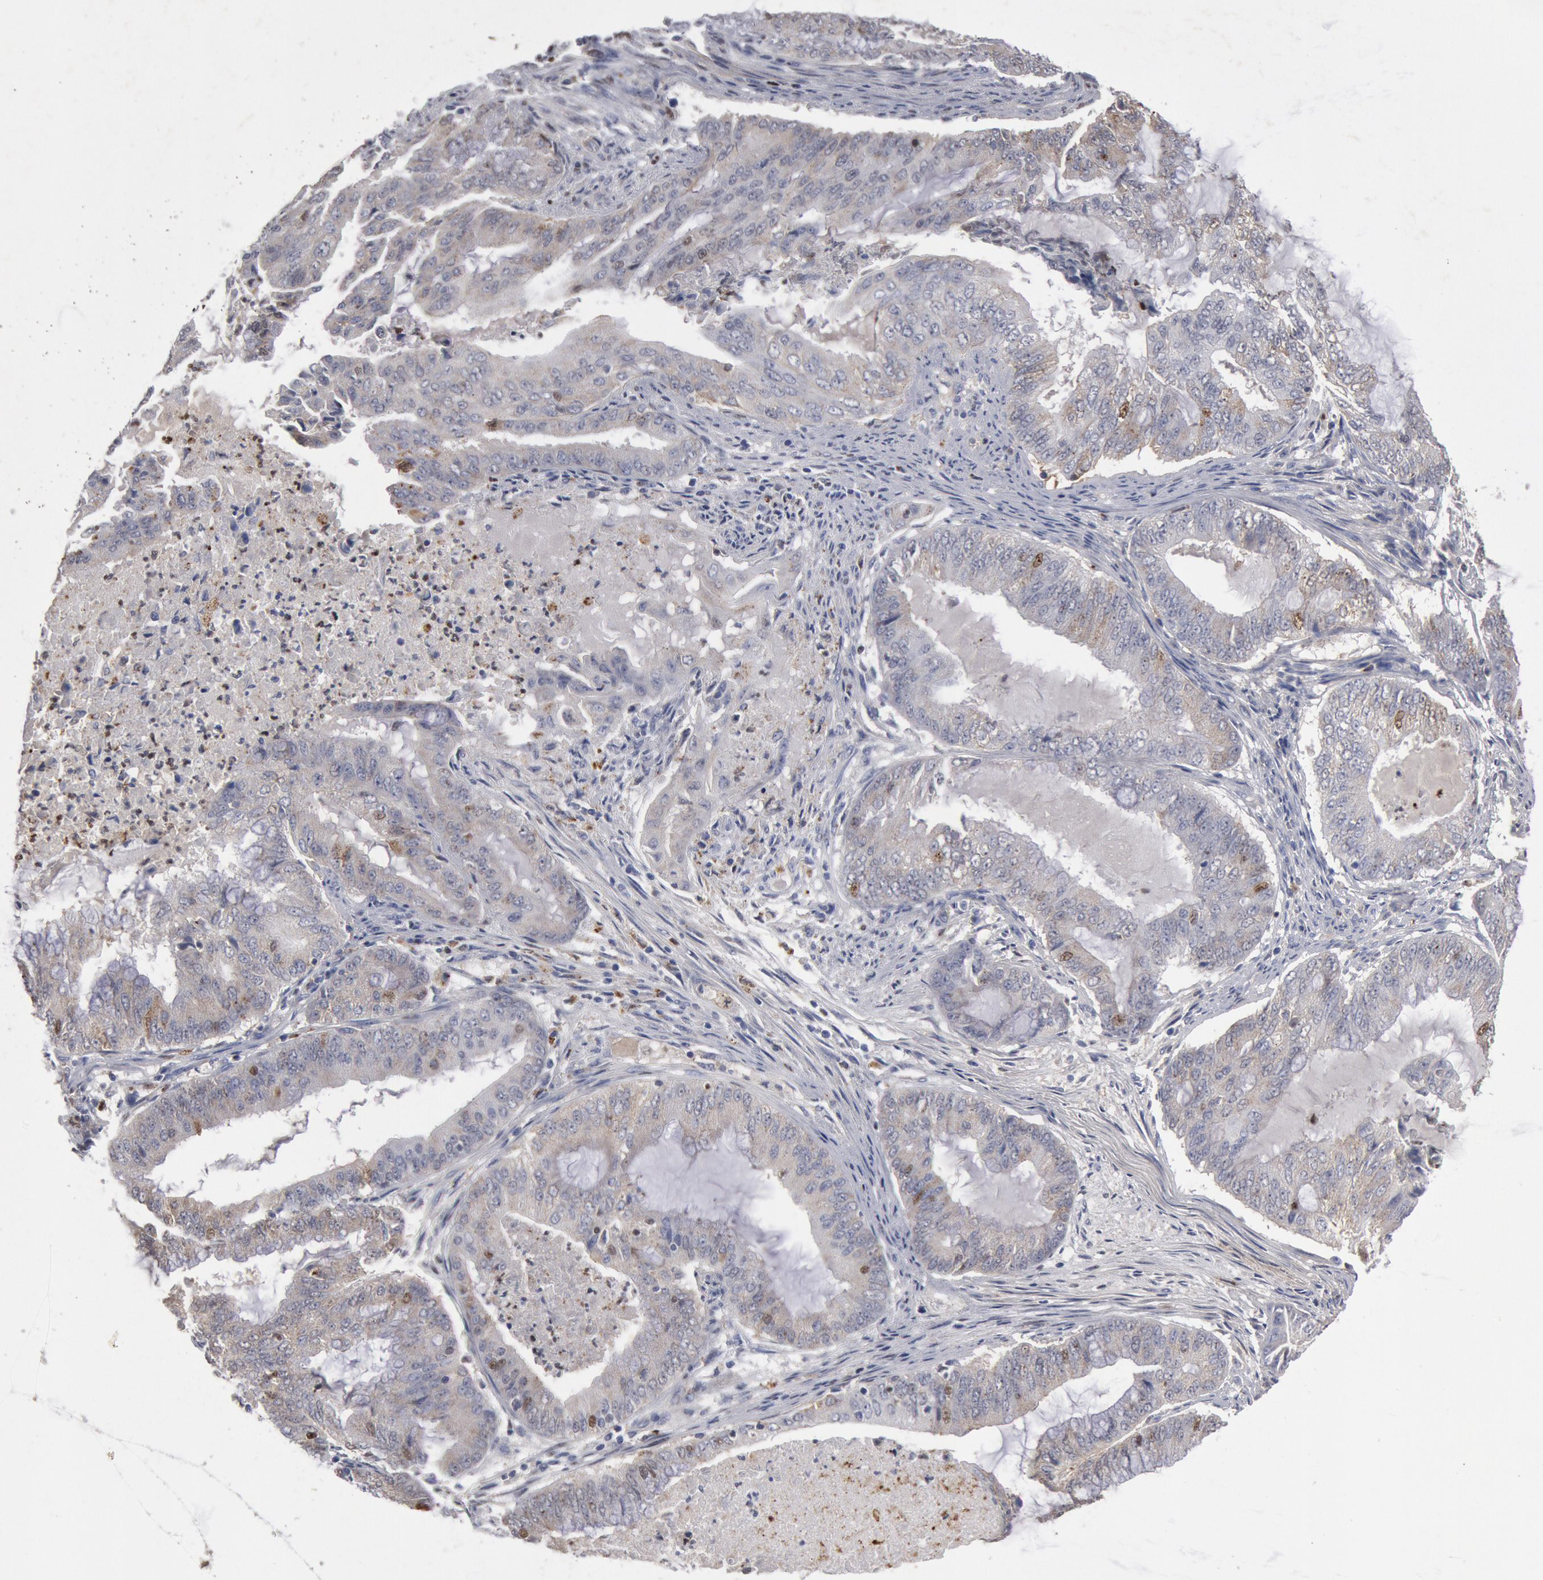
{"staining": {"intensity": "weak", "quantity": "<25%", "location": "cytoplasmic/membranous,nuclear"}, "tissue": "endometrial cancer", "cell_type": "Tumor cells", "image_type": "cancer", "snomed": [{"axis": "morphology", "description": "Adenocarcinoma, NOS"}, {"axis": "topography", "description": "Endometrium"}], "caption": "High magnification brightfield microscopy of adenocarcinoma (endometrial) stained with DAB (brown) and counterstained with hematoxylin (blue): tumor cells show no significant staining.", "gene": "FOXA2", "patient": {"sex": "female", "age": 63}}